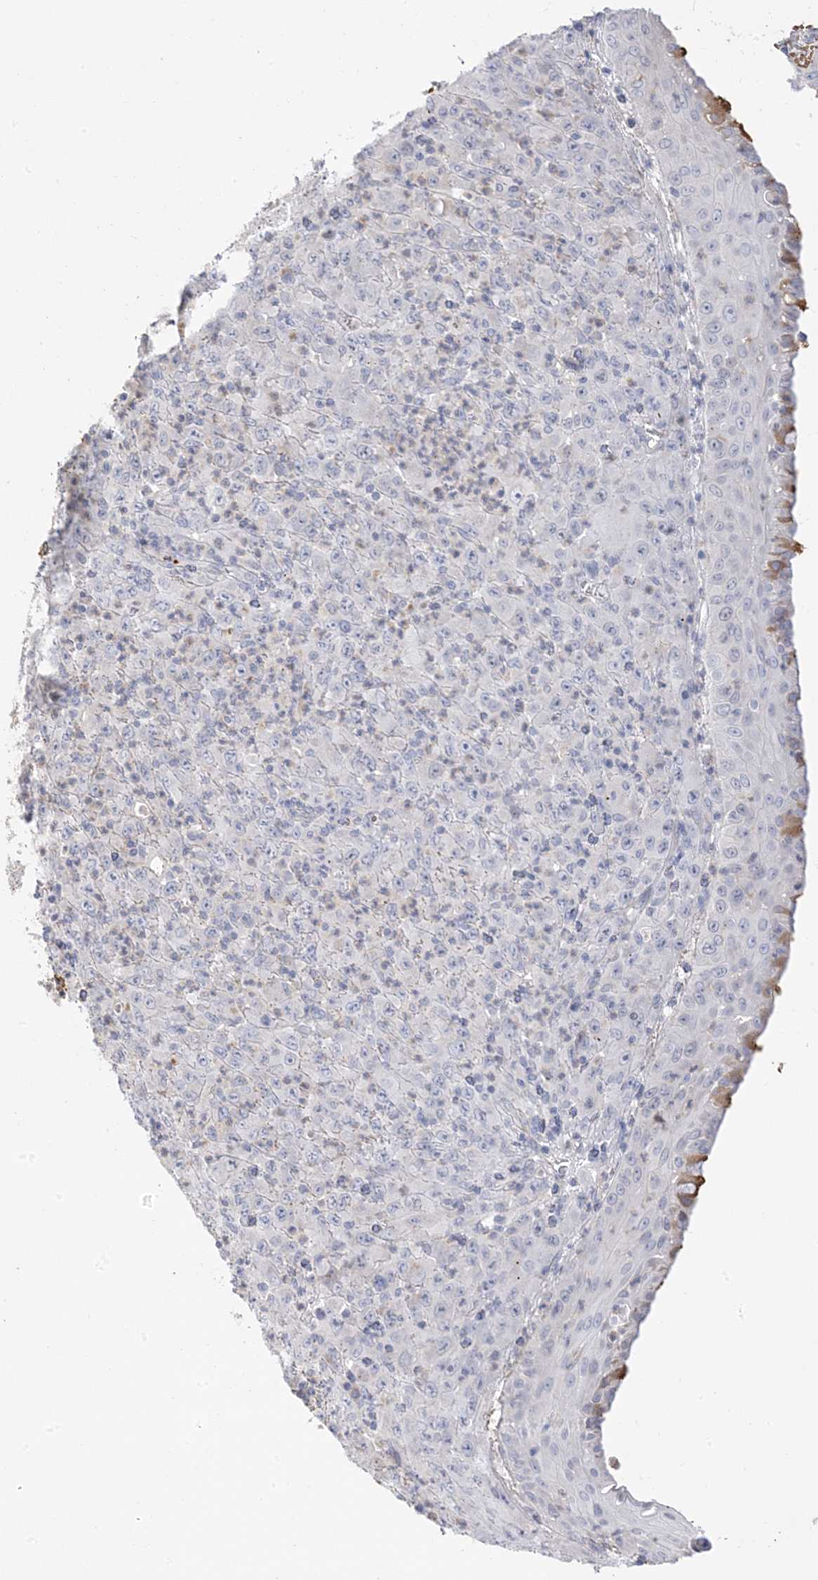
{"staining": {"intensity": "negative", "quantity": "none", "location": "none"}, "tissue": "melanoma", "cell_type": "Tumor cells", "image_type": "cancer", "snomed": [{"axis": "morphology", "description": "Malignant melanoma, Metastatic site"}, {"axis": "topography", "description": "Skin"}], "caption": "Immunohistochemistry histopathology image of neoplastic tissue: human melanoma stained with DAB displays no significant protein positivity in tumor cells.", "gene": "TRANK1", "patient": {"sex": "female", "age": 56}}